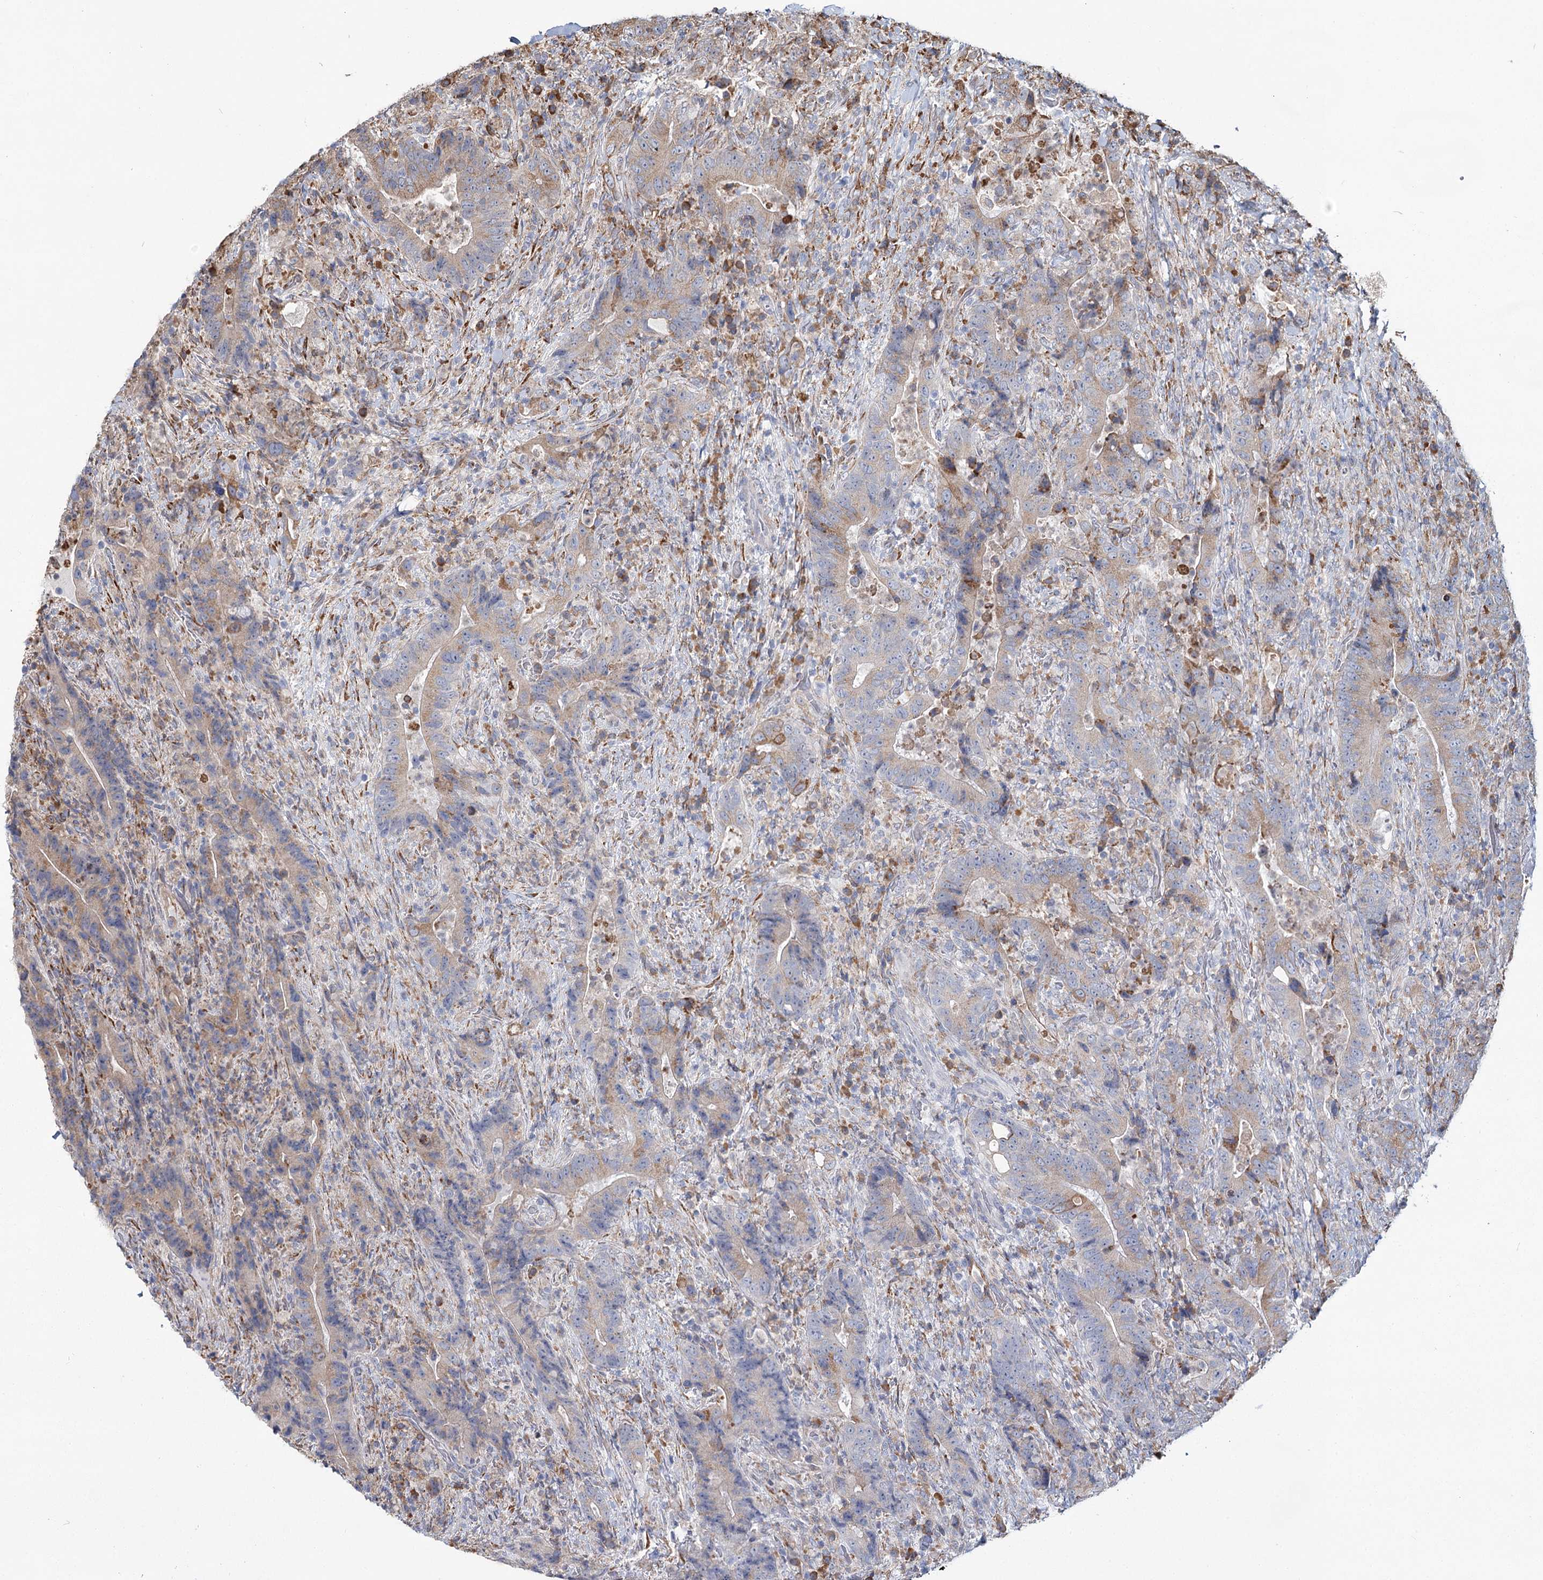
{"staining": {"intensity": "weak", "quantity": "25%-75%", "location": "cytoplasmic/membranous"}, "tissue": "colorectal cancer", "cell_type": "Tumor cells", "image_type": "cancer", "snomed": [{"axis": "morphology", "description": "Adenocarcinoma, NOS"}, {"axis": "topography", "description": "Colon"}], "caption": "Immunohistochemical staining of human colorectal cancer (adenocarcinoma) displays low levels of weak cytoplasmic/membranous staining in approximately 25%-75% of tumor cells. The staining is performed using DAB brown chromogen to label protein expression. The nuclei are counter-stained blue using hematoxylin.", "gene": "ZCCHC9", "patient": {"sex": "female", "age": 75}}